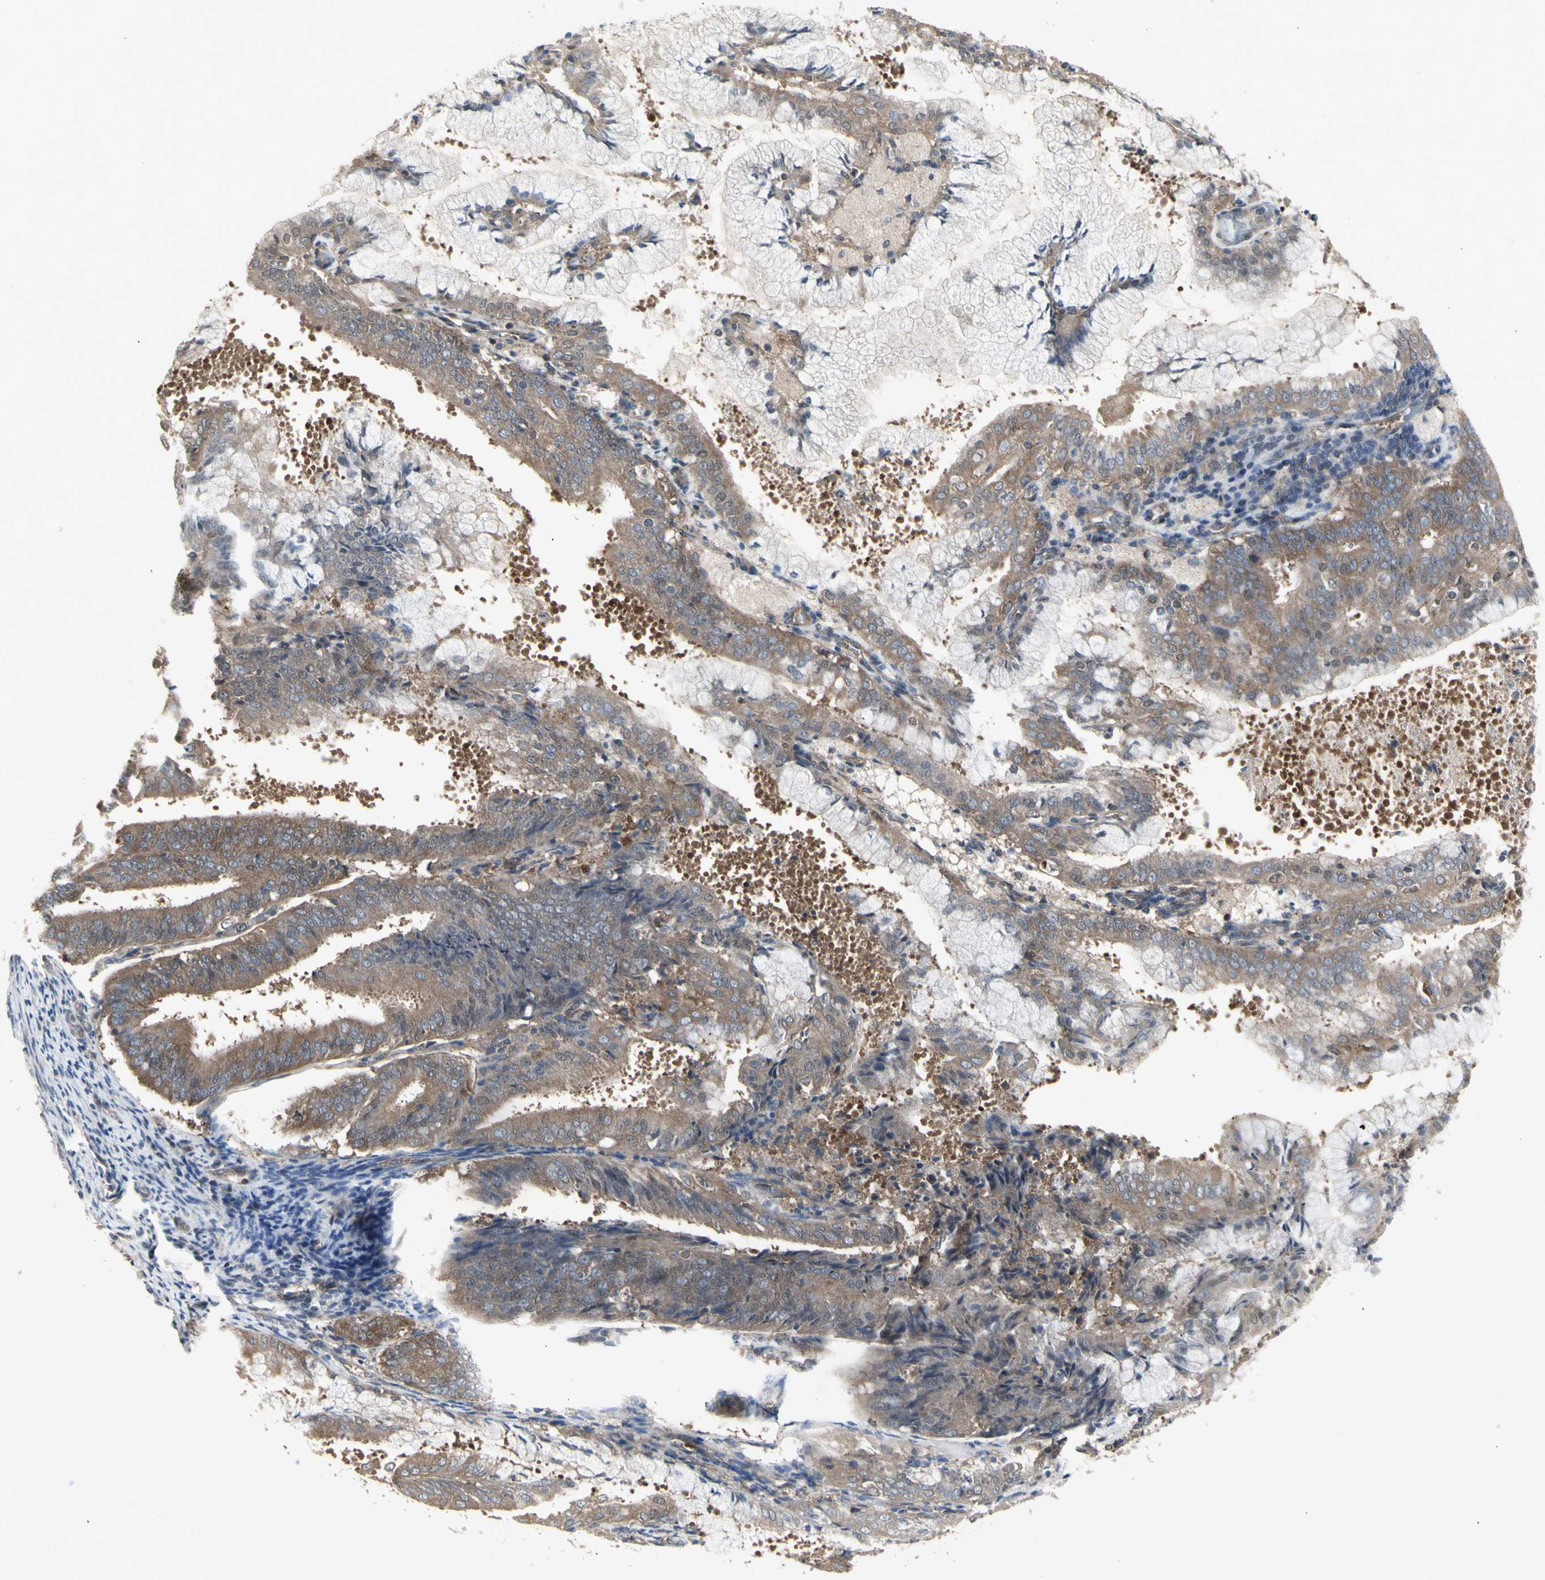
{"staining": {"intensity": "strong", "quantity": ">75%", "location": "cytoplasmic/membranous"}, "tissue": "endometrial cancer", "cell_type": "Tumor cells", "image_type": "cancer", "snomed": [{"axis": "morphology", "description": "Adenocarcinoma, NOS"}, {"axis": "topography", "description": "Endometrium"}], "caption": "Immunohistochemical staining of human endometrial cancer shows strong cytoplasmic/membranous protein expression in about >75% of tumor cells. The staining was performed using DAB (3,3'-diaminobenzidine) to visualize the protein expression in brown, while the nuclei were stained in blue with hematoxylin (Magnification: 20x).", "gene": "CHURC1-FNTB", "patient": {"sex": "female", "age": 63}}